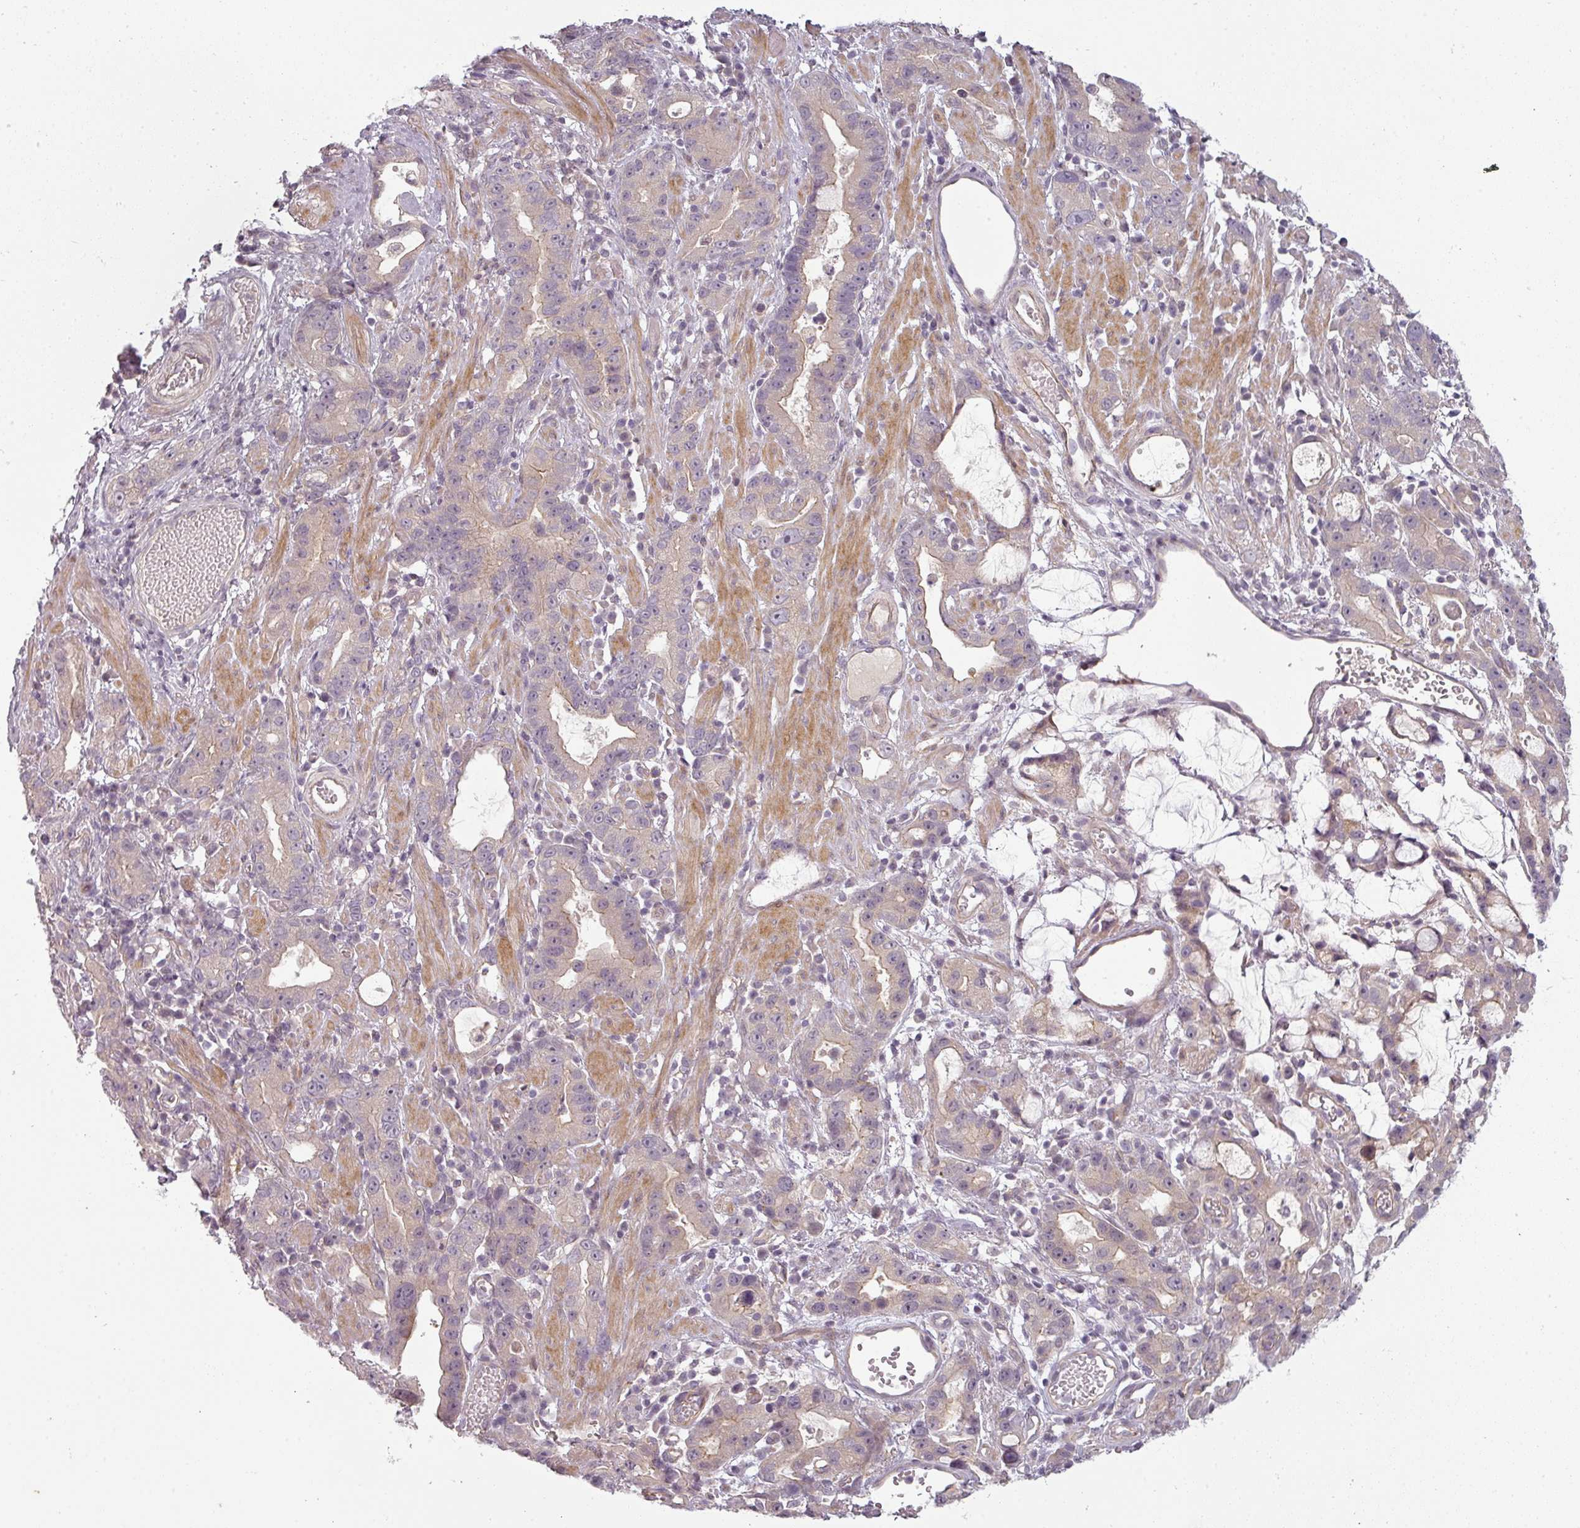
{"staining": {"intensity": "negative", "quantity": "none", "location": "none"}, "tissue": "stomach cancer", "cell_type": "Tumor cells", "image_type": "cancer", "snomed": [{"axis": "morphology", "description": "Adenocarcinoma, NOS"}, {"axis": "topography", "description": "Stomach"}], "caption": "Stomach cancer was stained to show a protein in brown. There is no significant expression in tumor cells.", "gene": "SLC16A9", "patient": {"sex": "male", "age": 55}}